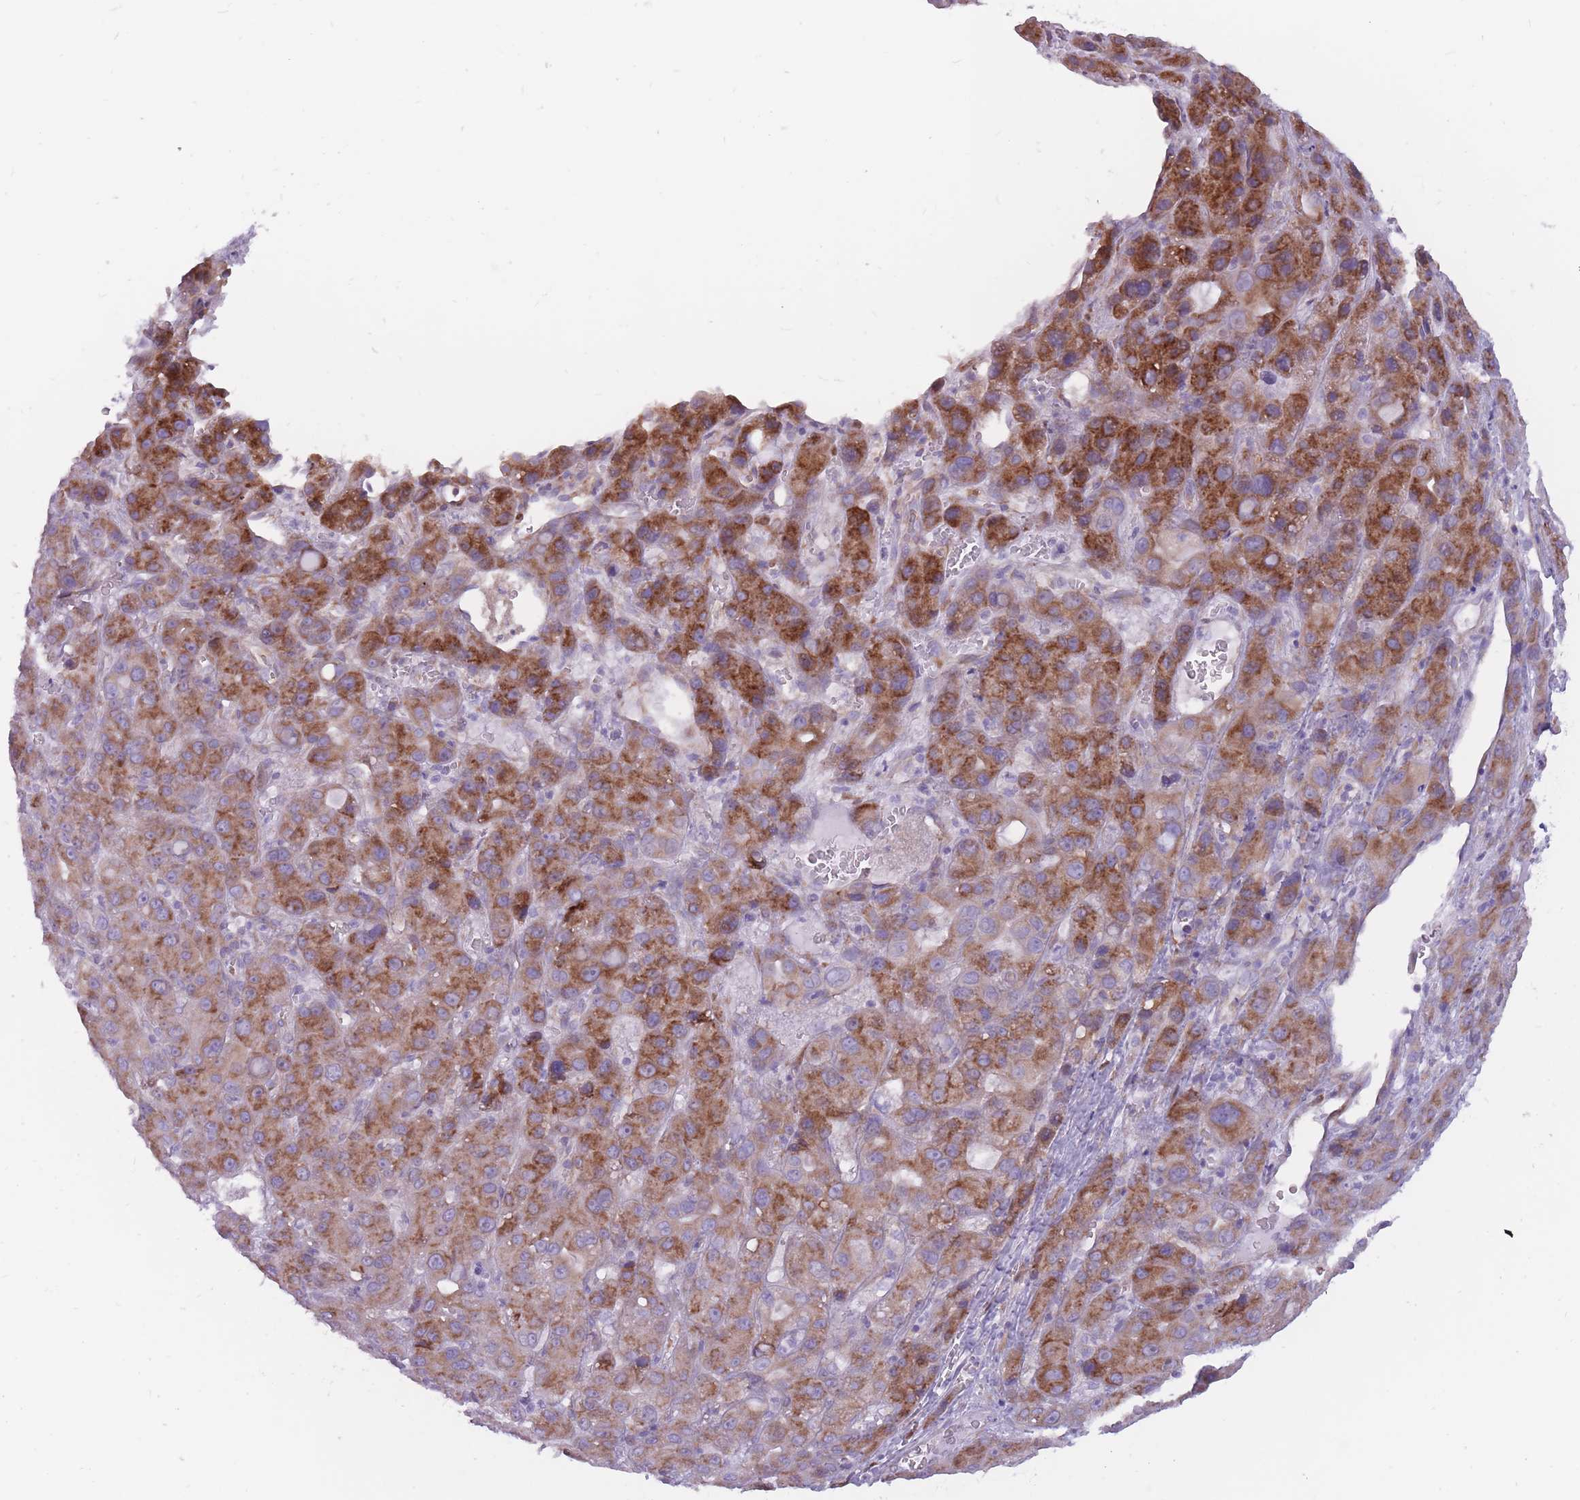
{"staining": {"intensity": "strong", "quantity": ">75%", "location": "cytoplasmic/membranous"}, "tissue": "liver cancer", "cell_type": "Tumor cells", "image_type": "cancer", "snomed": [{"axis": "morphology", "description": "Carcinoma, Hepatocellular, NOS"}, {"axis": "topography", "description": "Liver"}], "caption": "Protein analysis of liver cancer tissue reveals strong cytoplasmic/membranous staining in about >75% of tumor cells.", "gene": "RPL18", "patient": {"sex": "male", "age": 55}}